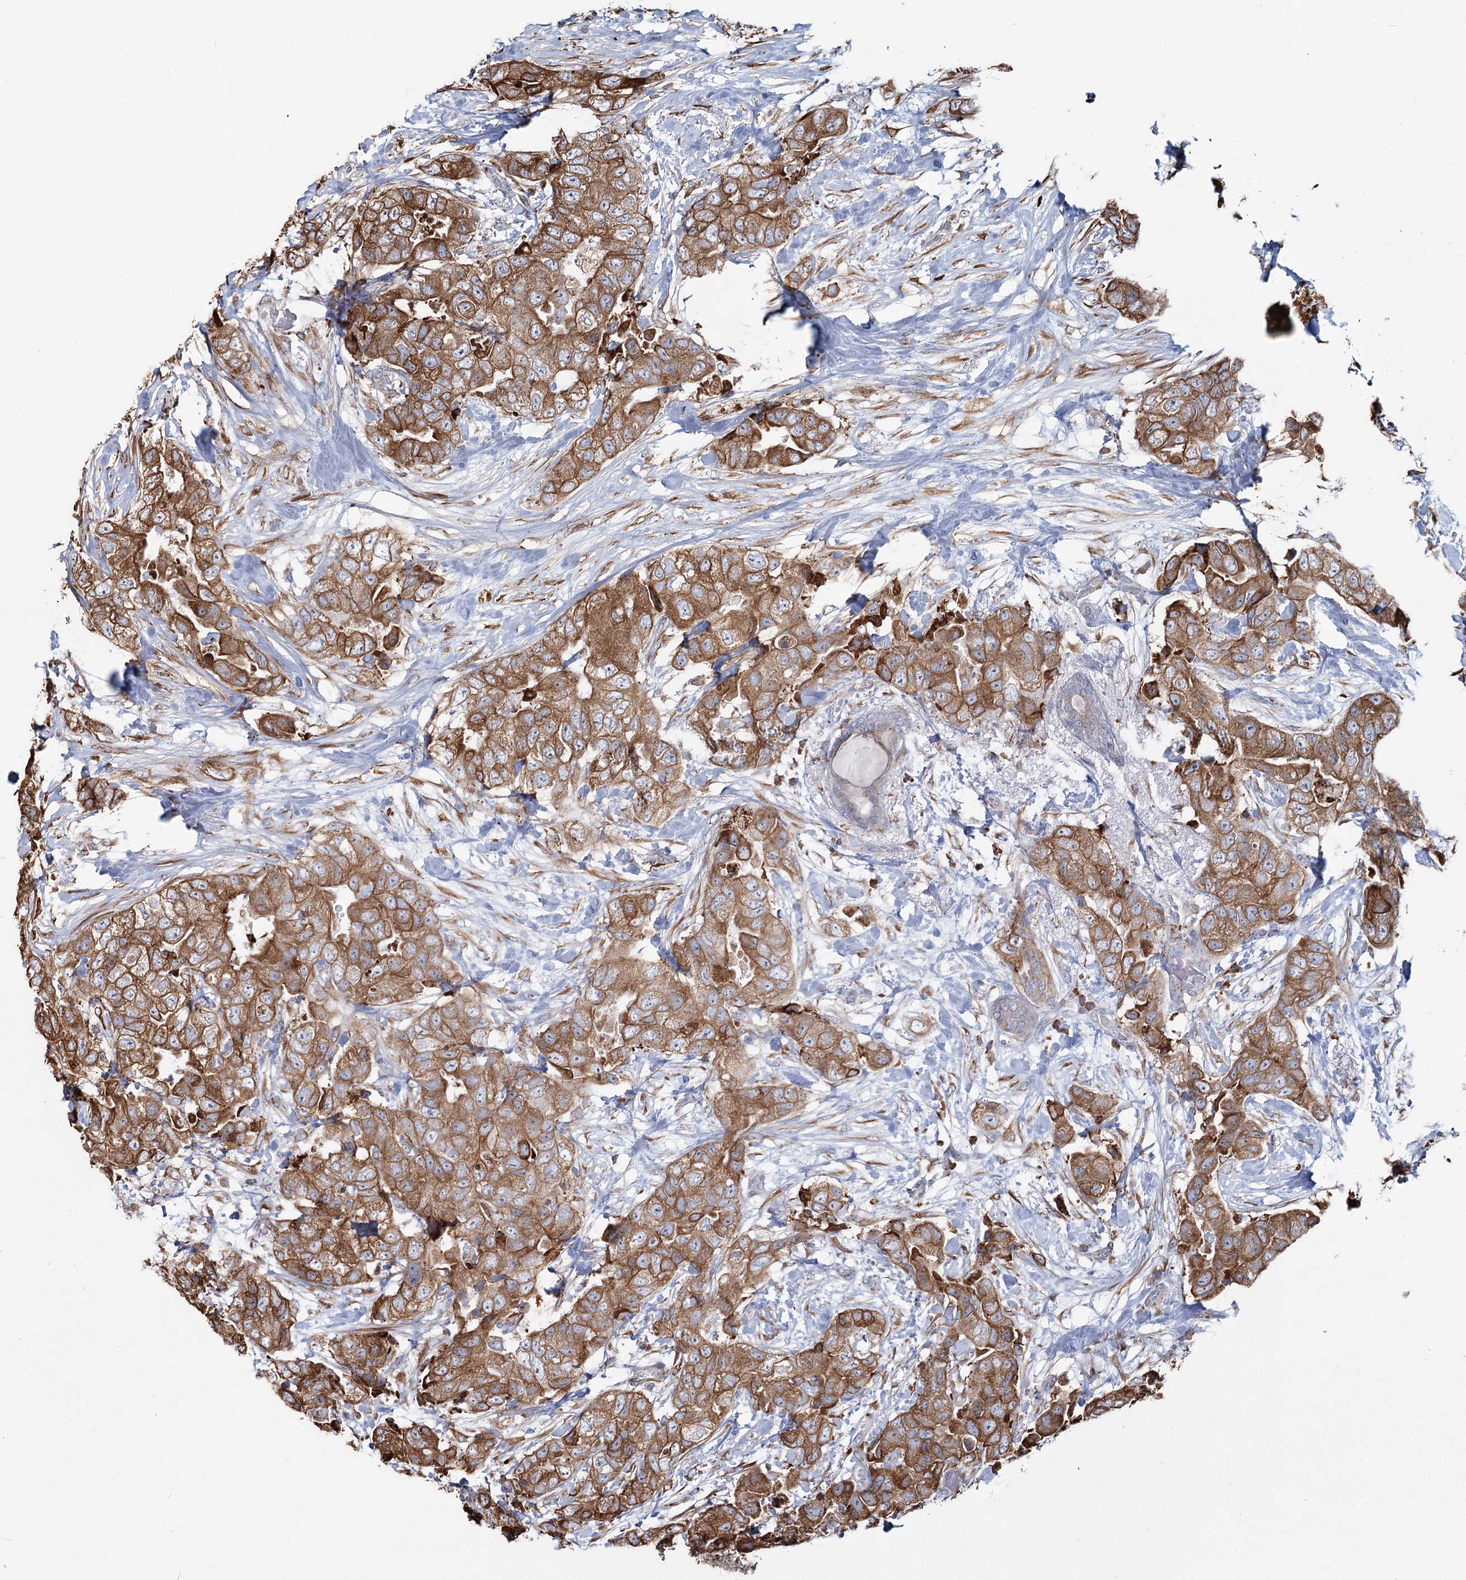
{"staining": {"intensity": "strong", "quantity": ">75%", "location": "cytoplasmic/membranous"}, "tissue": "breast cancer", "cell_type": "Tumor cells", "image_type": "cancer", "snomed": [{"axis": "morphology", "description": "Duct carcinoma"}, {"axis": "topography", "description": "Breast"}], "caption": "About >75% of tumor cells in breast cancer (intraductal carcinoma) exhibit strong cytoplasmic/membranous protein staining as visualized by brown immunohistochemical staining.", "gene": "ZCCHC9", "patient": {"sex": "female", "age": 62}}